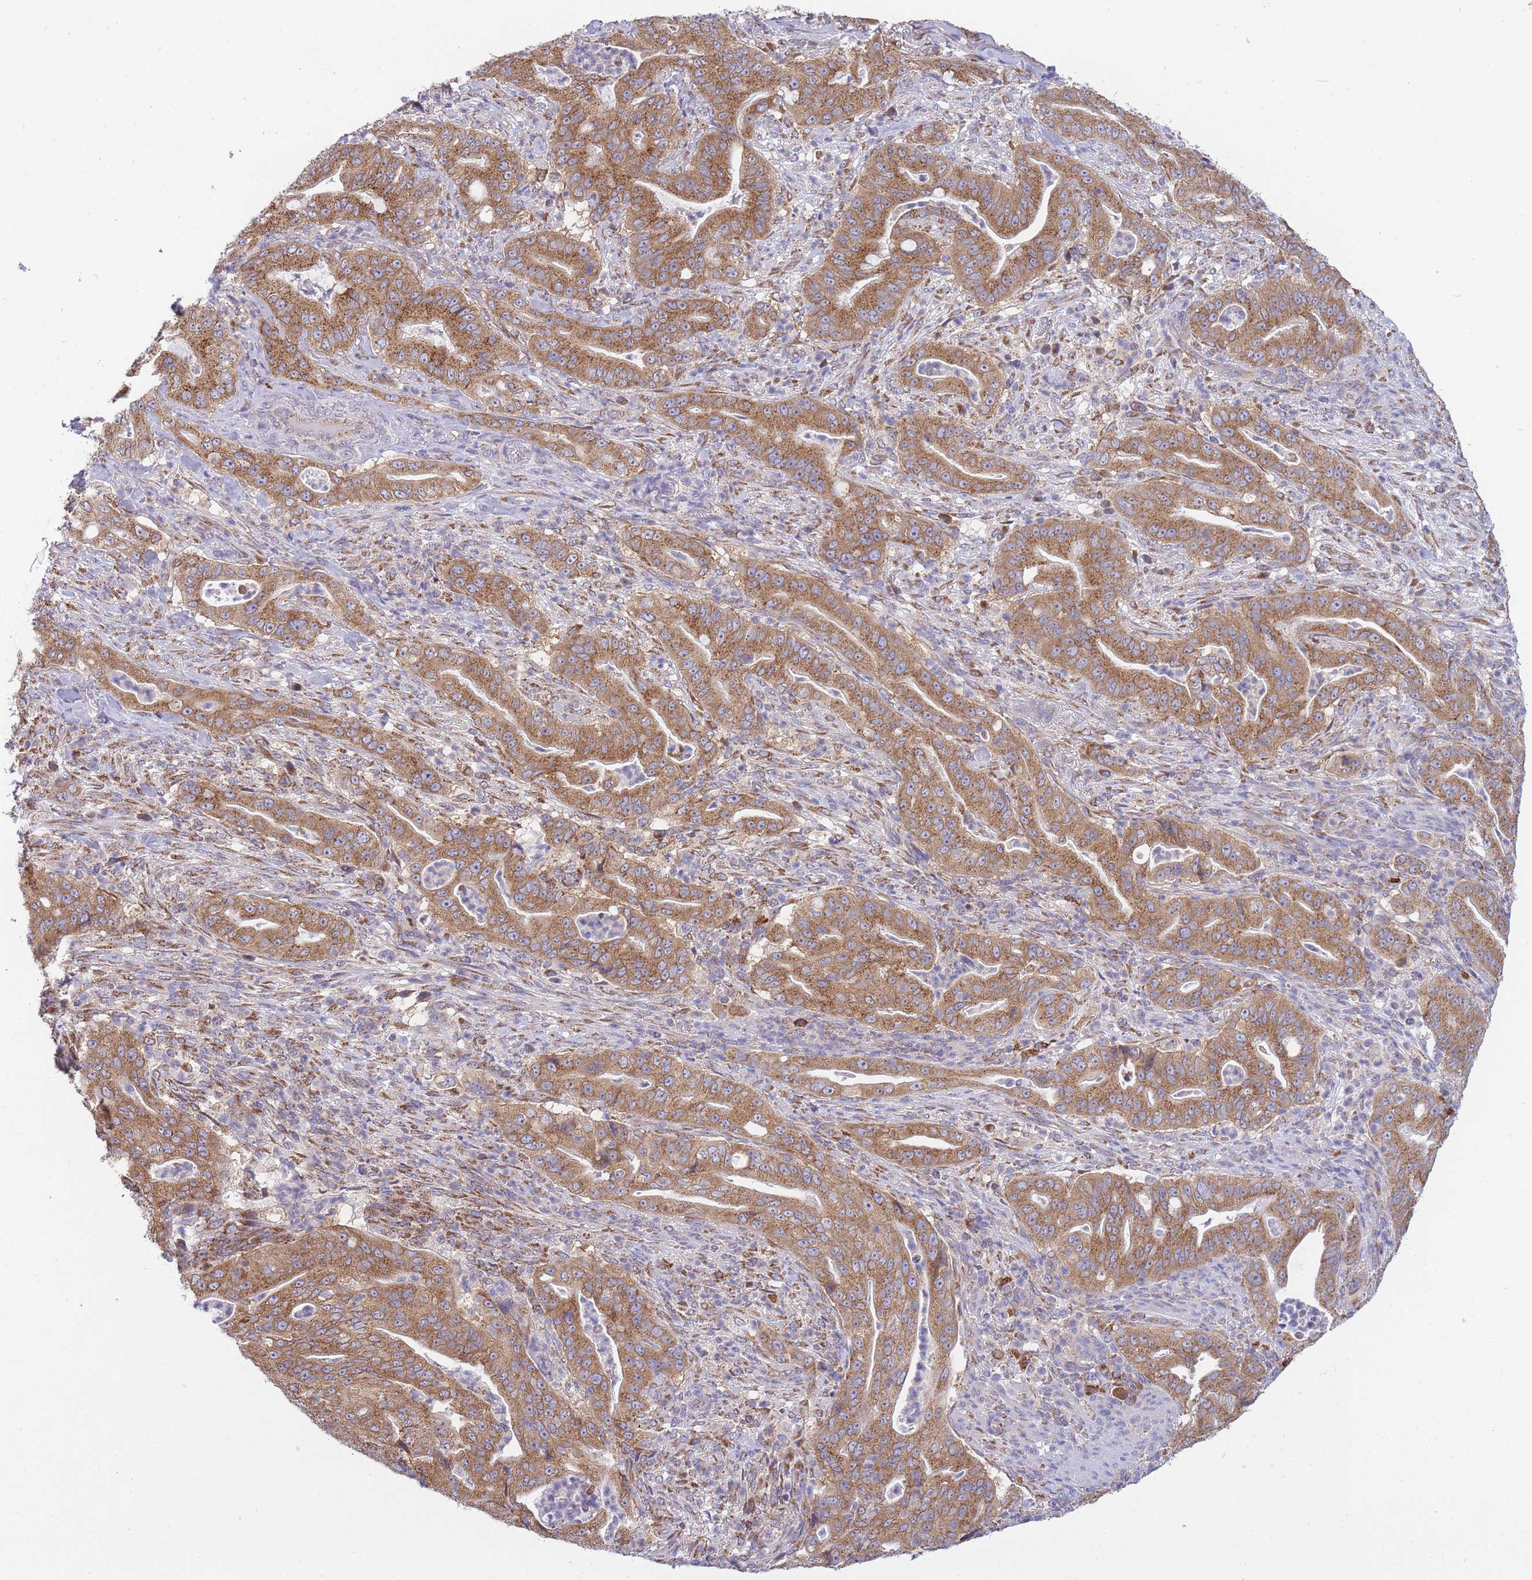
{"staining": {"intensity": "strong", "quantity": ">75%", "location": "cytoplasmic/membranous"}, "tissue": "pancreatic cancer", "cell_type": "Tumor cells", "image_type": "cancer", "snomed": [{"axis": "morphology", "description": "Adenocarcinoma, NOS"}, {"axis": "topography", "description": "Pancreas"}], "caption": "Brown immunohistochemical staining in pancreatic cancer (adenocarcinoma) demonstrates strong cytoplasmic/membranous expression in about >75% of tumor cells. (DAB IHC with brightfield microscopy, high magnification).", "gene": "COPG2", "patient": {"sex": "male", "age": 71}}